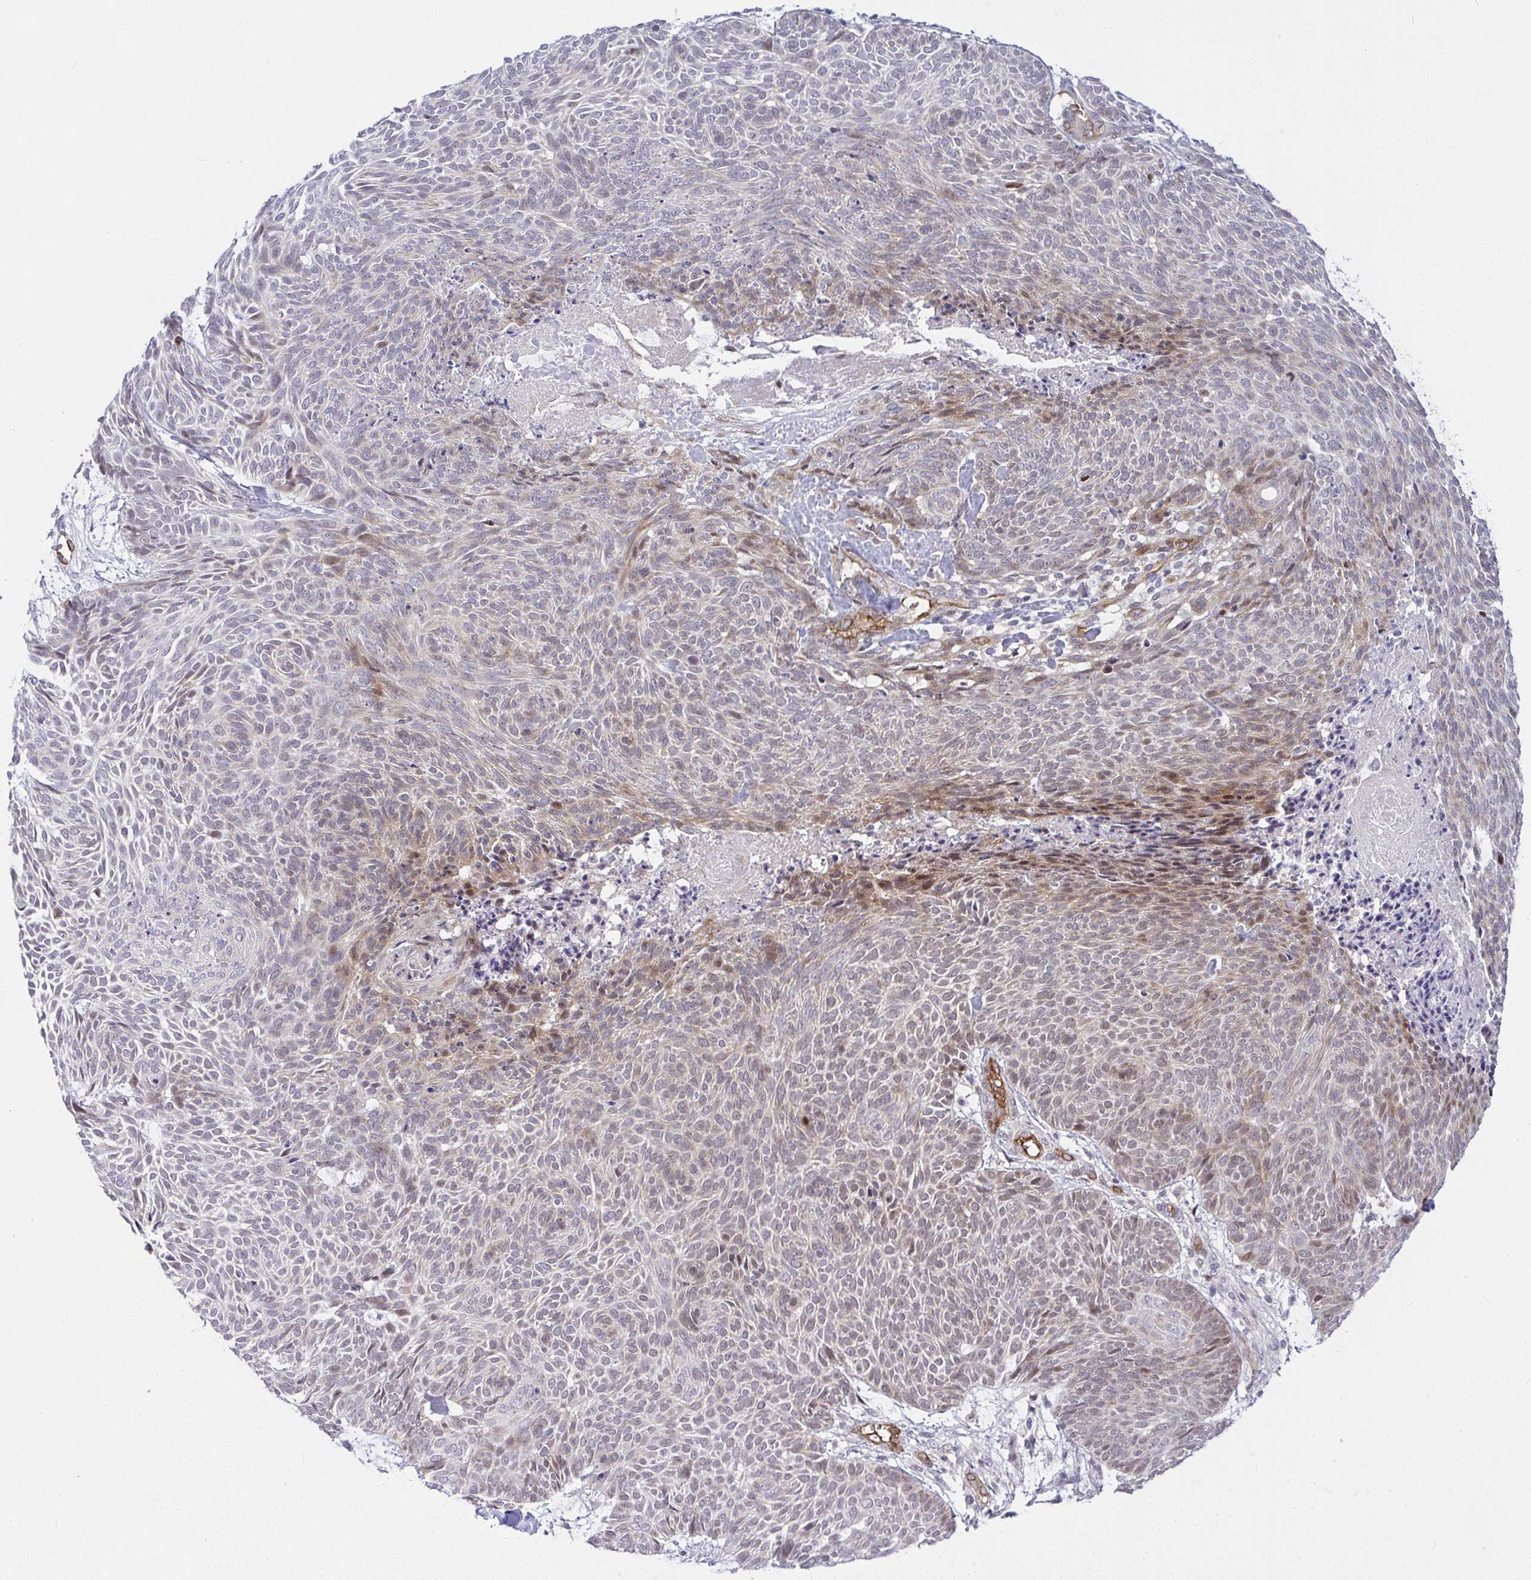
{"staining": {"intensity": "weak", "quantity": "<25%", "location": "cytoplasmic/membranous,nuclear"}, "tissue": "skin cancer", "cell_type": "Tumor cells", "image_type": "cancer", "snomed": [{"axis": "morphology", "description": "Basal cell carcinoma"}, {"axis": "topography", "description": "Skin"}, {"axis": "topography", "description": "Skin of trunk"}], "caption": "High magnification brightfield microscopy of skin cancer (basal cell carcinoma) stained with DAB (3,3'-diaminobenzidine) (brown) and counterstained with hematoxylin (blue): tumor cells show no significant staining.", "gene": "NFXL1", "patient": {"sex": "male", "age": 74}}